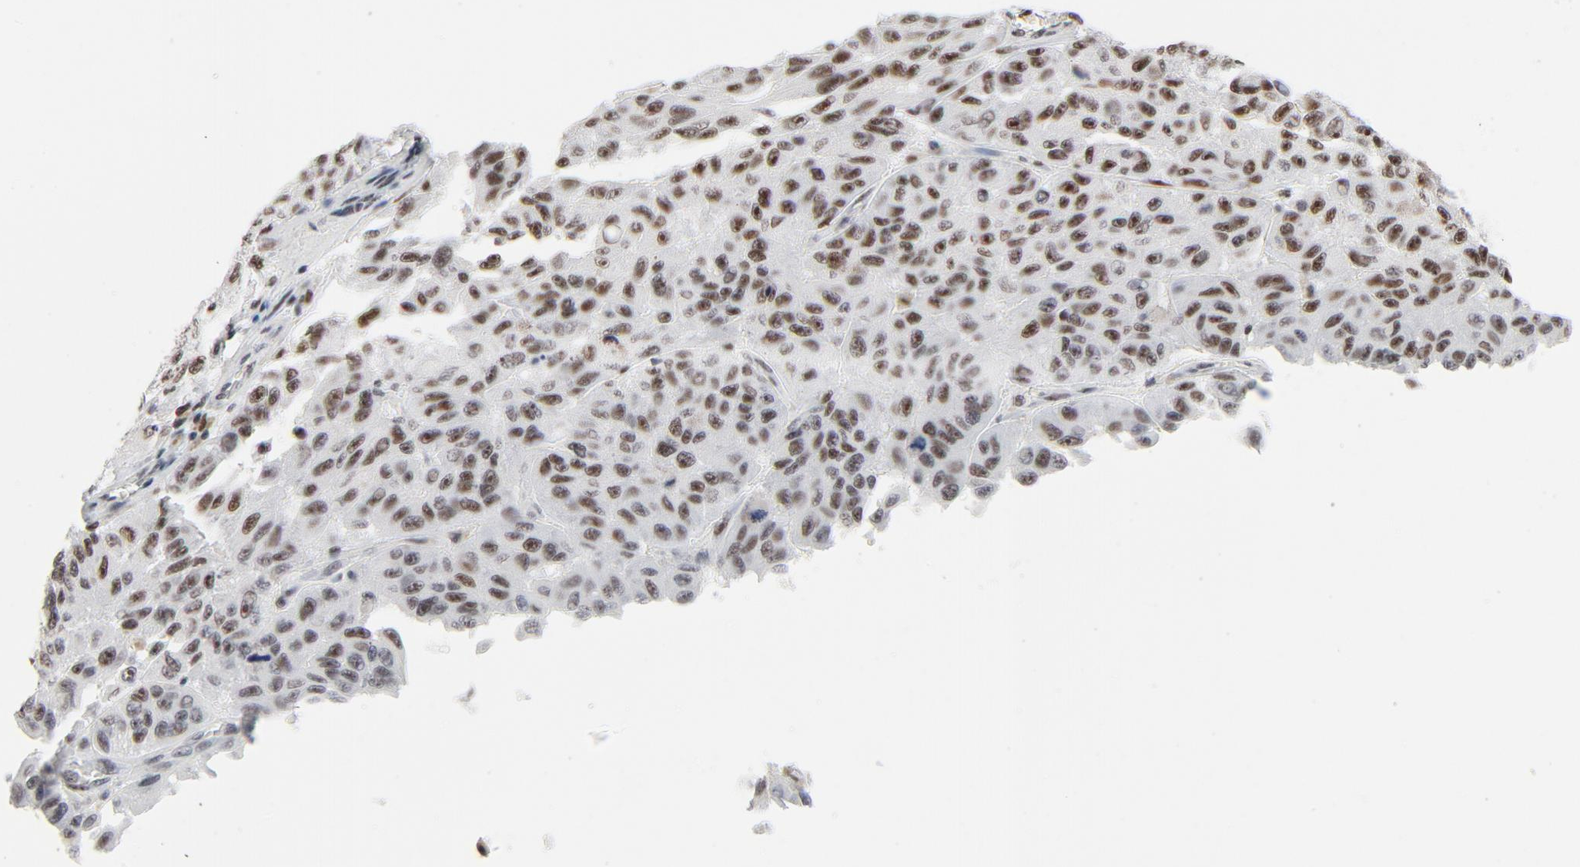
{"staining": {"intensity": "moderate", "quantity": ">75%", "location": "nuclear"}, "tissue": "melanoma", "cell_type": "Tumor cells", "image_type": "cancer", "snomed": [{"axis": "morphology", "description": "Malignant melanoma, NOS"}, {"axis": "topography", "description": "Skin"}], "caption": "The immunohistochemical stain shows moderate nuclear expression in tumor cells of melanoma tissue.", "gene": "GTF2H1", "patient": {"sex": "male", "age": 30}}